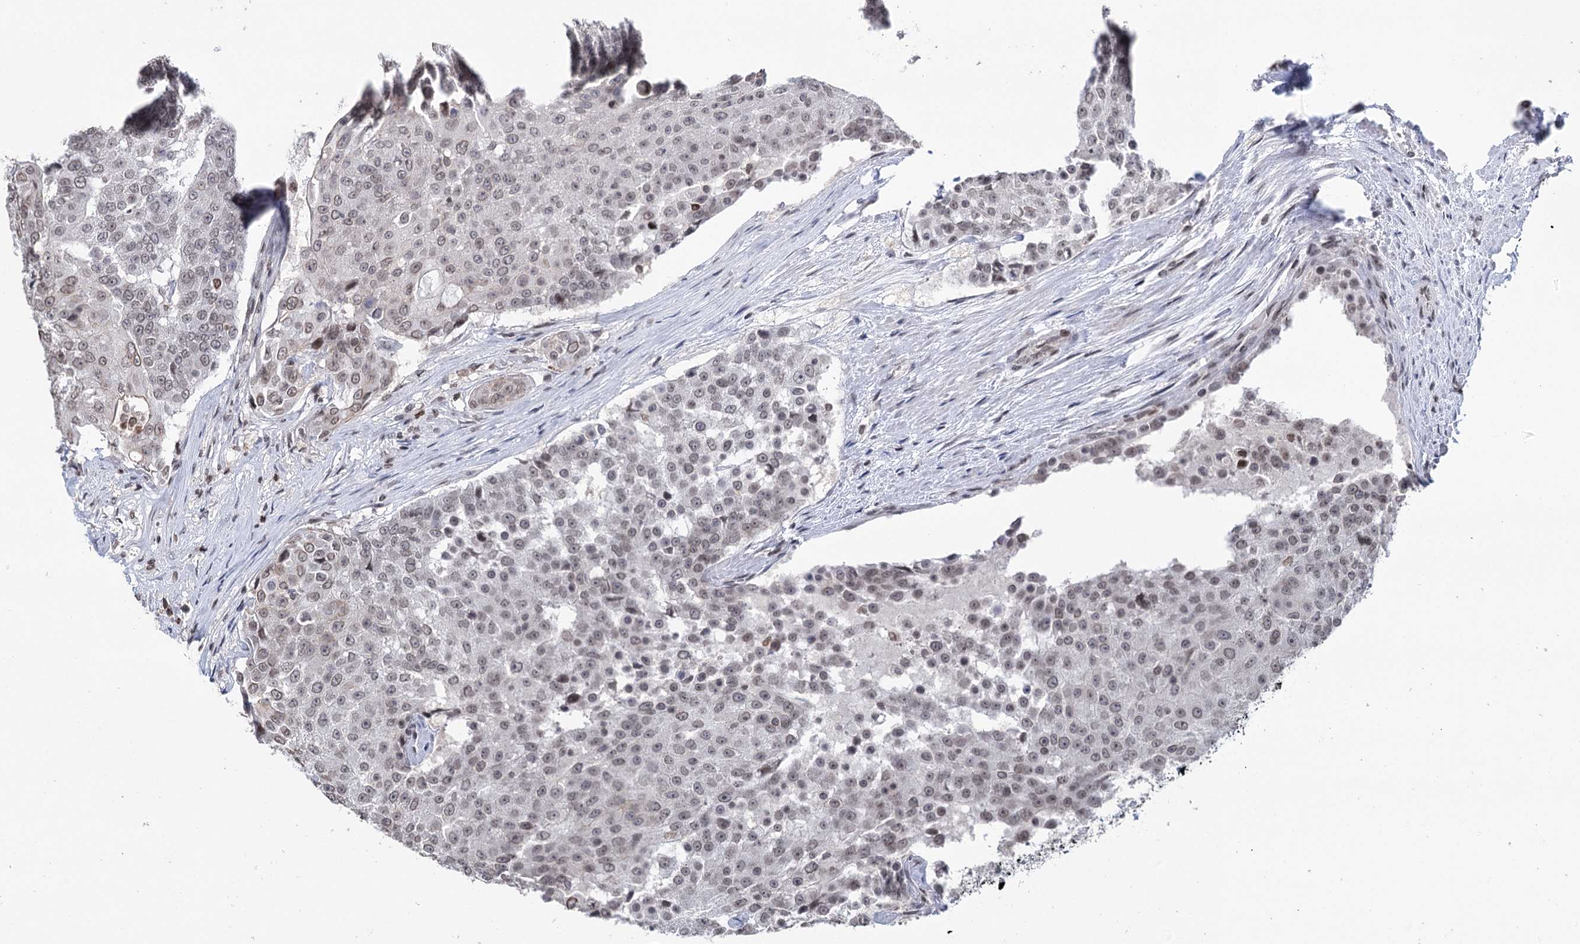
{"staining": {"intensity": "negative", "quantity": "none", "location": "none"}, "tissue": "urothelial cancer", "cell_type": "Tumor cells", "image_type": "cancer", "snomed": [{"axis": "morphology", "description": "Urothelial carcinoma, High grade"}, {"axis": "topography", "description": "Urinary bladder"}], "caption": "High magnification brightfield microscopy of urothelial carcinoma (high-grade) stained with DAB (brown) and counterstained with hematoxylin (blue): tumor cells show no significant positivity.", "gene": "CCDC77", "patient": {"sex": "female", "age": 63}}